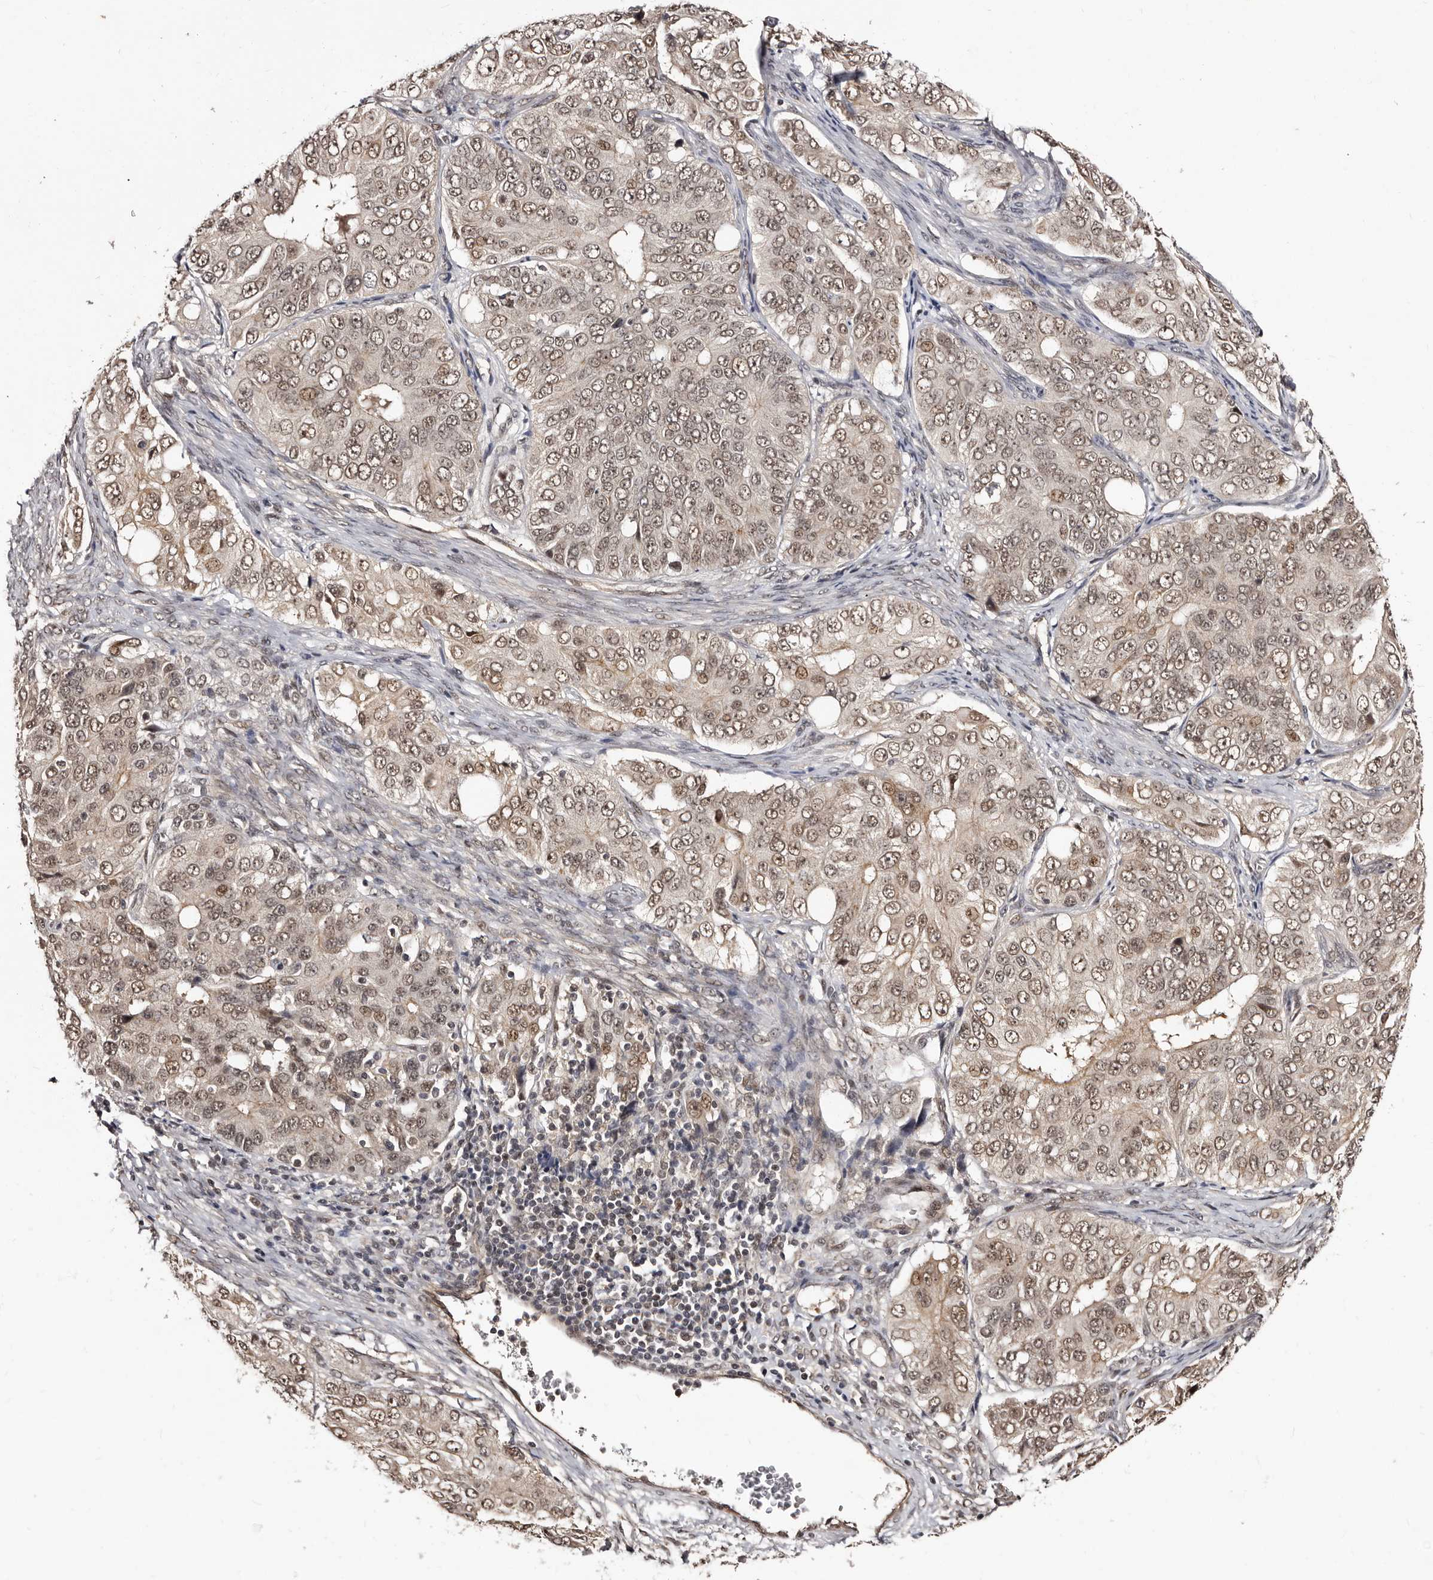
{"staining": {"intensity": "moderate", "quantity": ">75%", "location": "nuclear"}, "tissue": "ovarian cancer", "cell_type": "Tumor cells", "image_type": "cancer", "snomed": [{"axis": "morphology", "description": "Carcinoma, endometroid"}, {"axis": "topography", "description": "Ovary"}], "caption": "Endometroid carcinoma (ovarian) stained for a protein (brown) demonstrates moderate nuclear positive positivity in approximately >75% of tumor cells.", "gene": "TBC1D22B", "patient": {"sex": "female", "age": 51}}